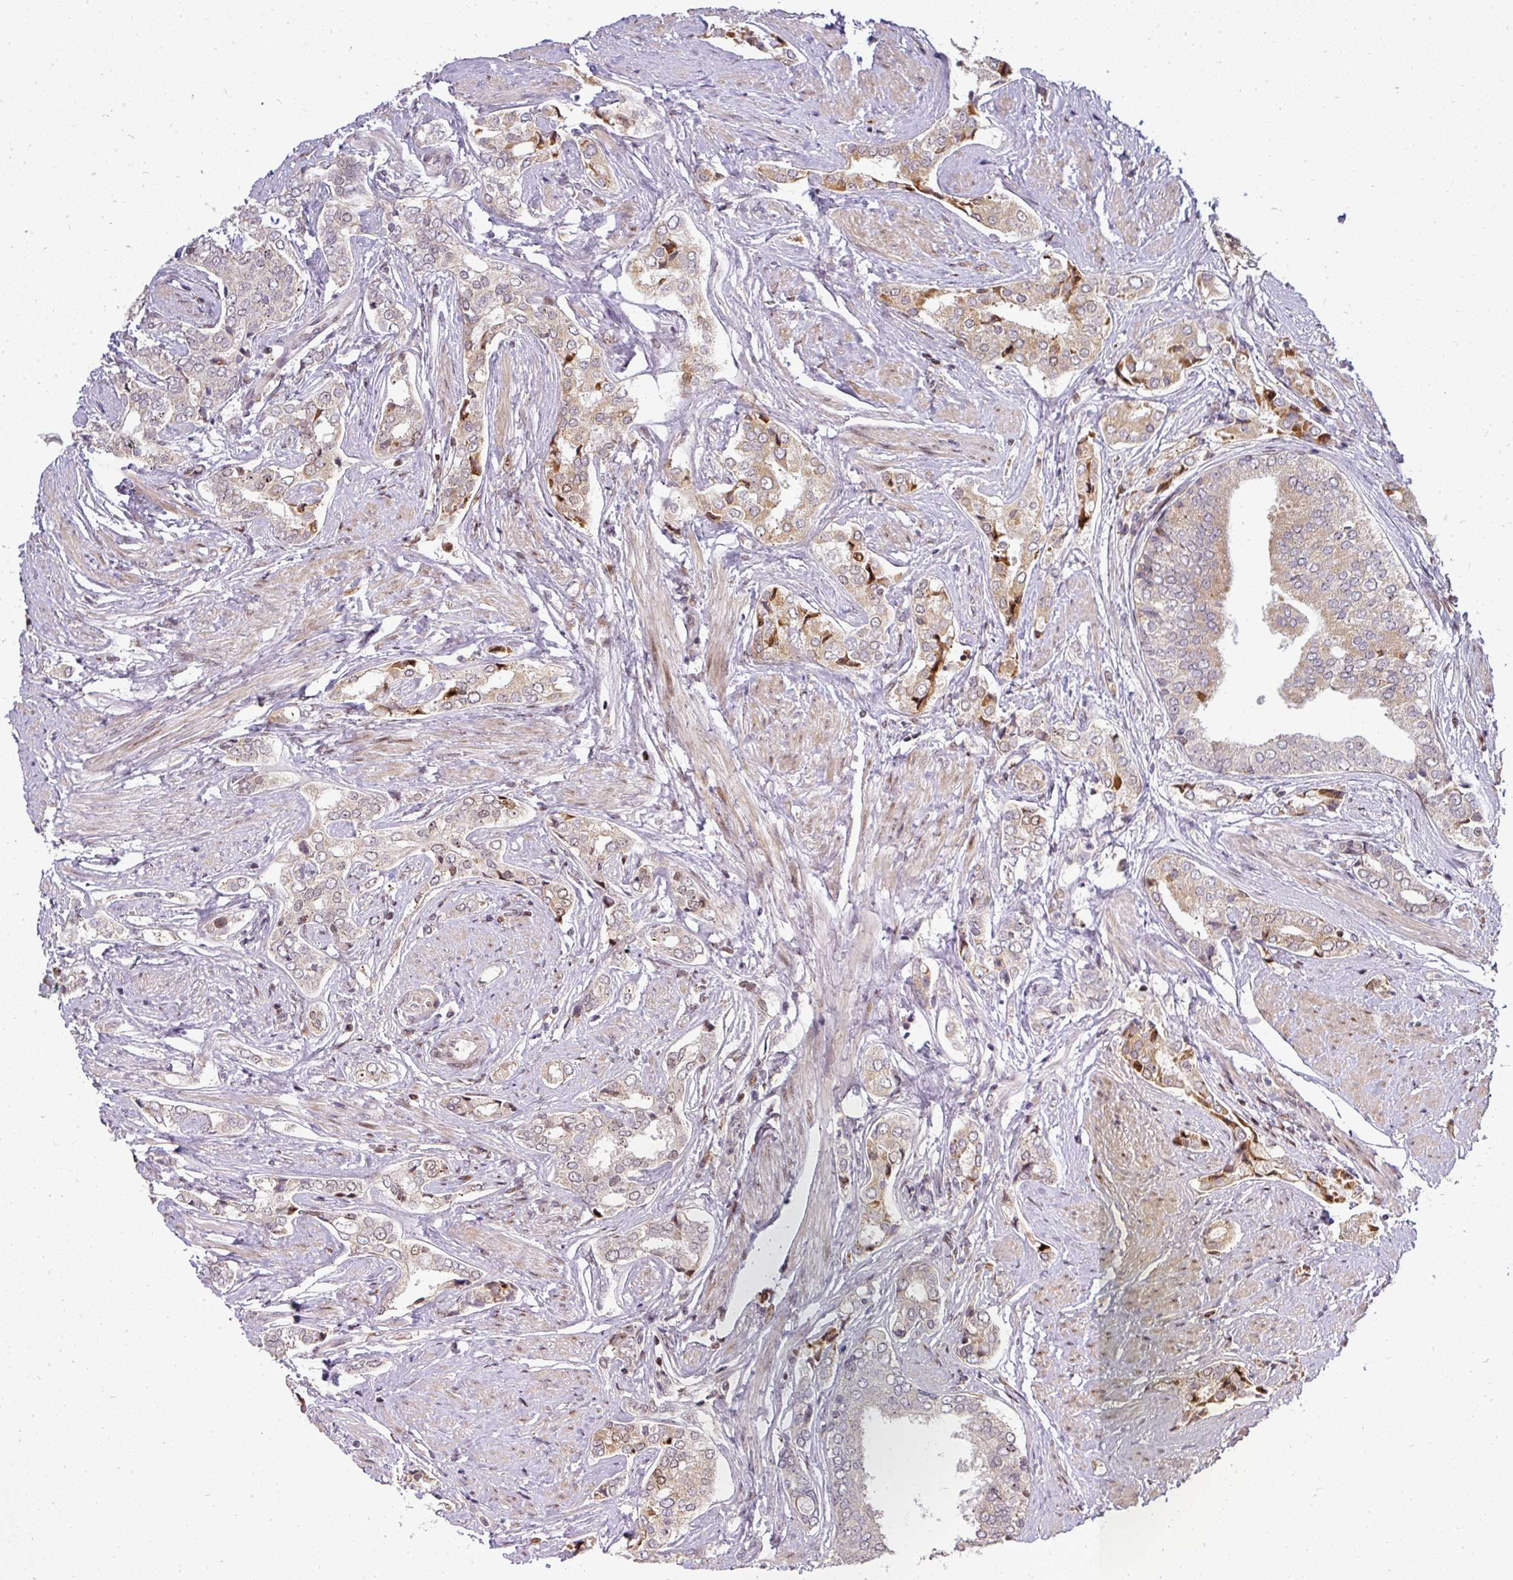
{"staining": {"intensity": "moderate", "quantity": "<25%", "location": "cytoplasmic/membranous,nuclear"}, "tissue": "prostate cancer", "cell_type": "Tumor cells", "image_type": "cancer", "snomed": [{"axis": "morphology", "description": "Adenocarcinoma, High grade"}, {"axis": "topography", "description": "Prostate"}], "caption": "DAB immunohistochemical staining of prostate adenocarcinoma (high-grade) reveals moderate cytoplasmic/membranous and nuclear protein expression in about <25% of tumor cells. Using DAB (brown) and hematoxylin (blue) stains, captured at high magnification using brightfield microscopy.", "gene": "PATZ1", "patient": {"sex": "male", "age": 71}}